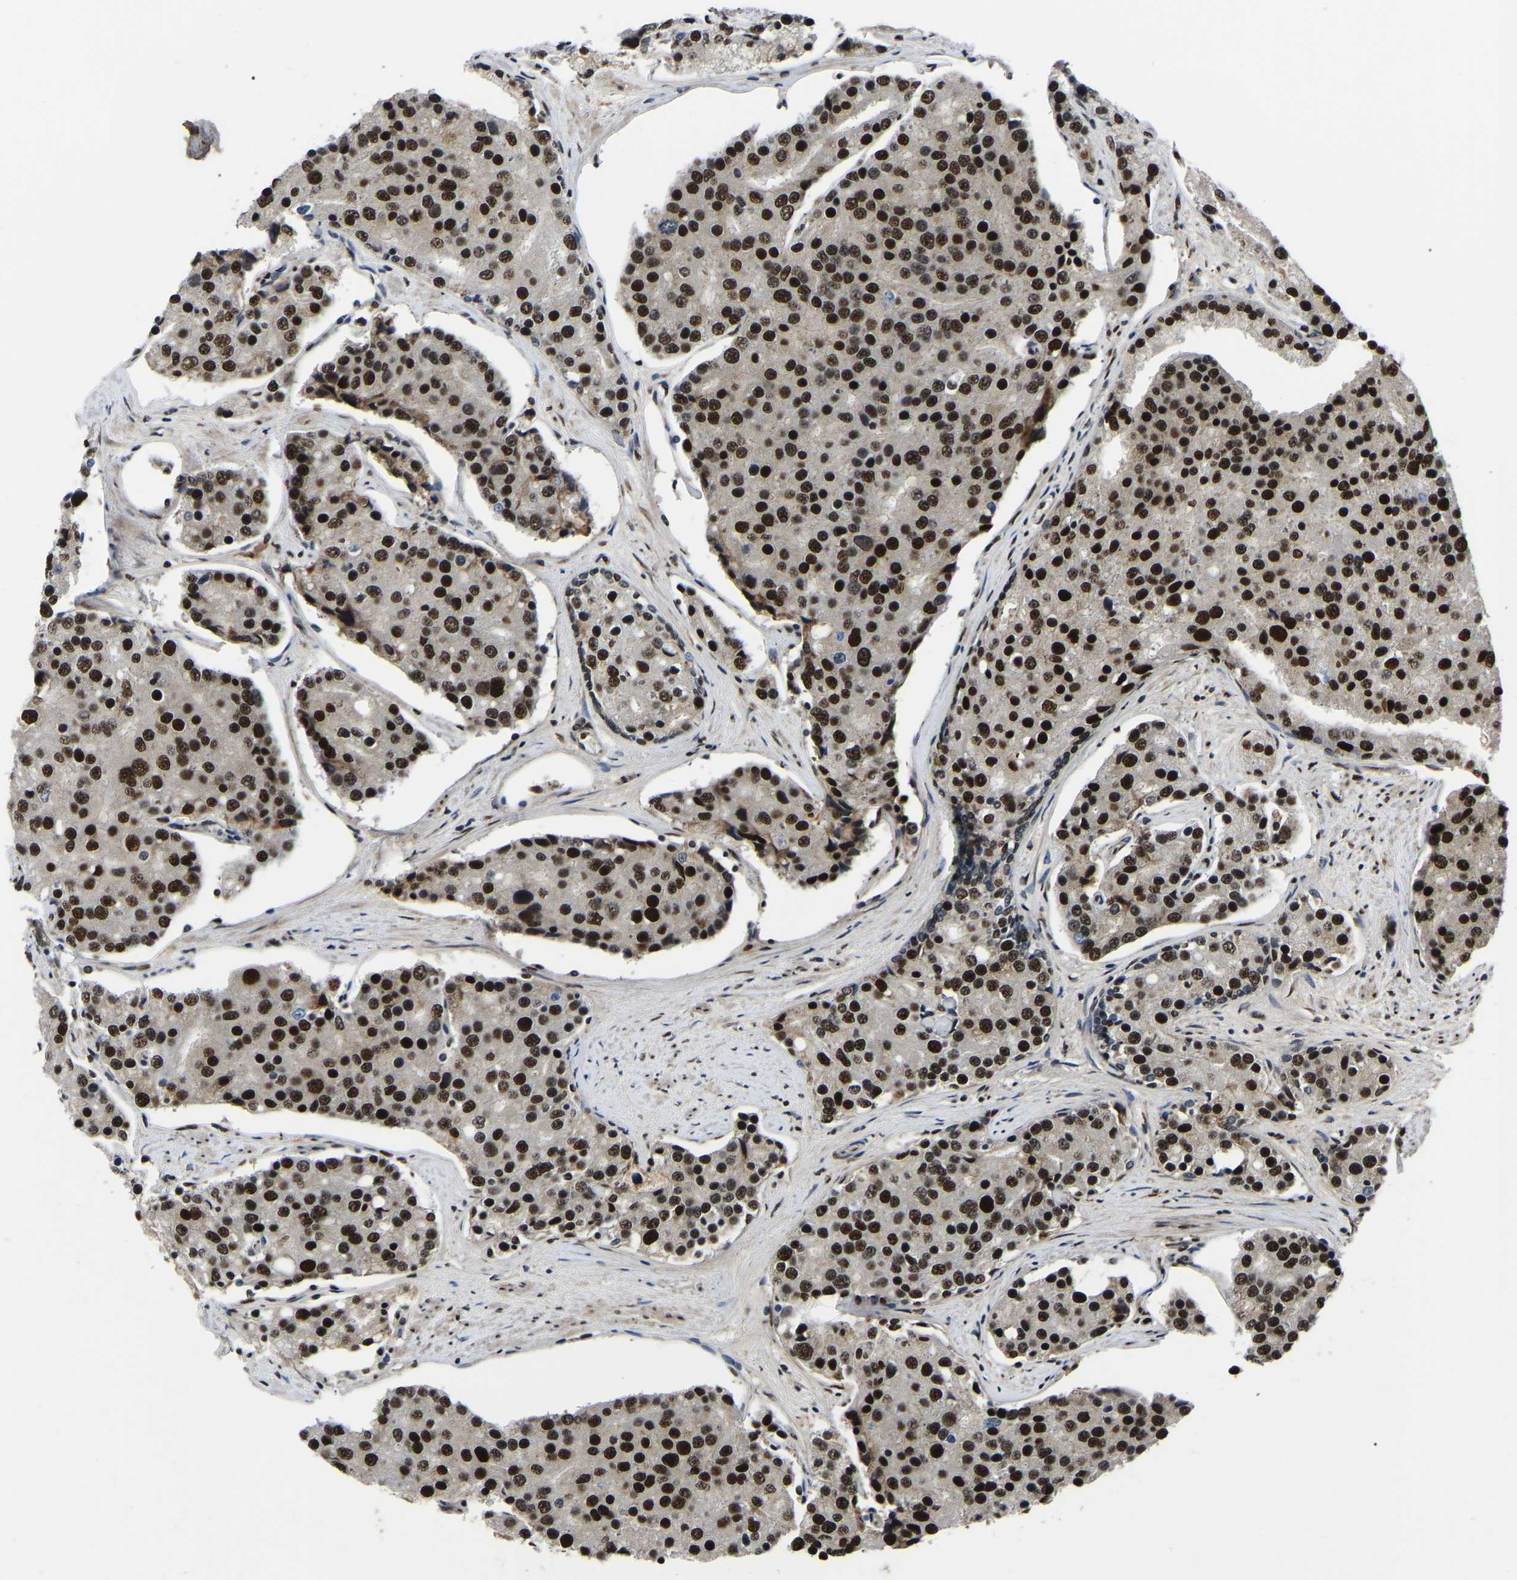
{"staining": {"intensity": "strong", "quantity": ">75%", "location": "nuclear"}, "tissue": "prostate cancer", "cell_type": "Tumor cells", "image_type": "cancer", "snomed": [{"axis": "morphology", "description": "Adenocarcinoma, High grade"}, {"axis": "topography", "description": "Prostate"}], "caption": "High-power microscopy captured an immunohistochemistry (IHC) micrograph of prostate cancer (high-grade adenocarcinoma), revealing strong nuclear positivity in about >75% of tumor cells. The protein of interest is shown in brown color, while the nuclei are stained blue.", "gene": "TRIM35", "patient": {"sex": "male", "age": 50}}